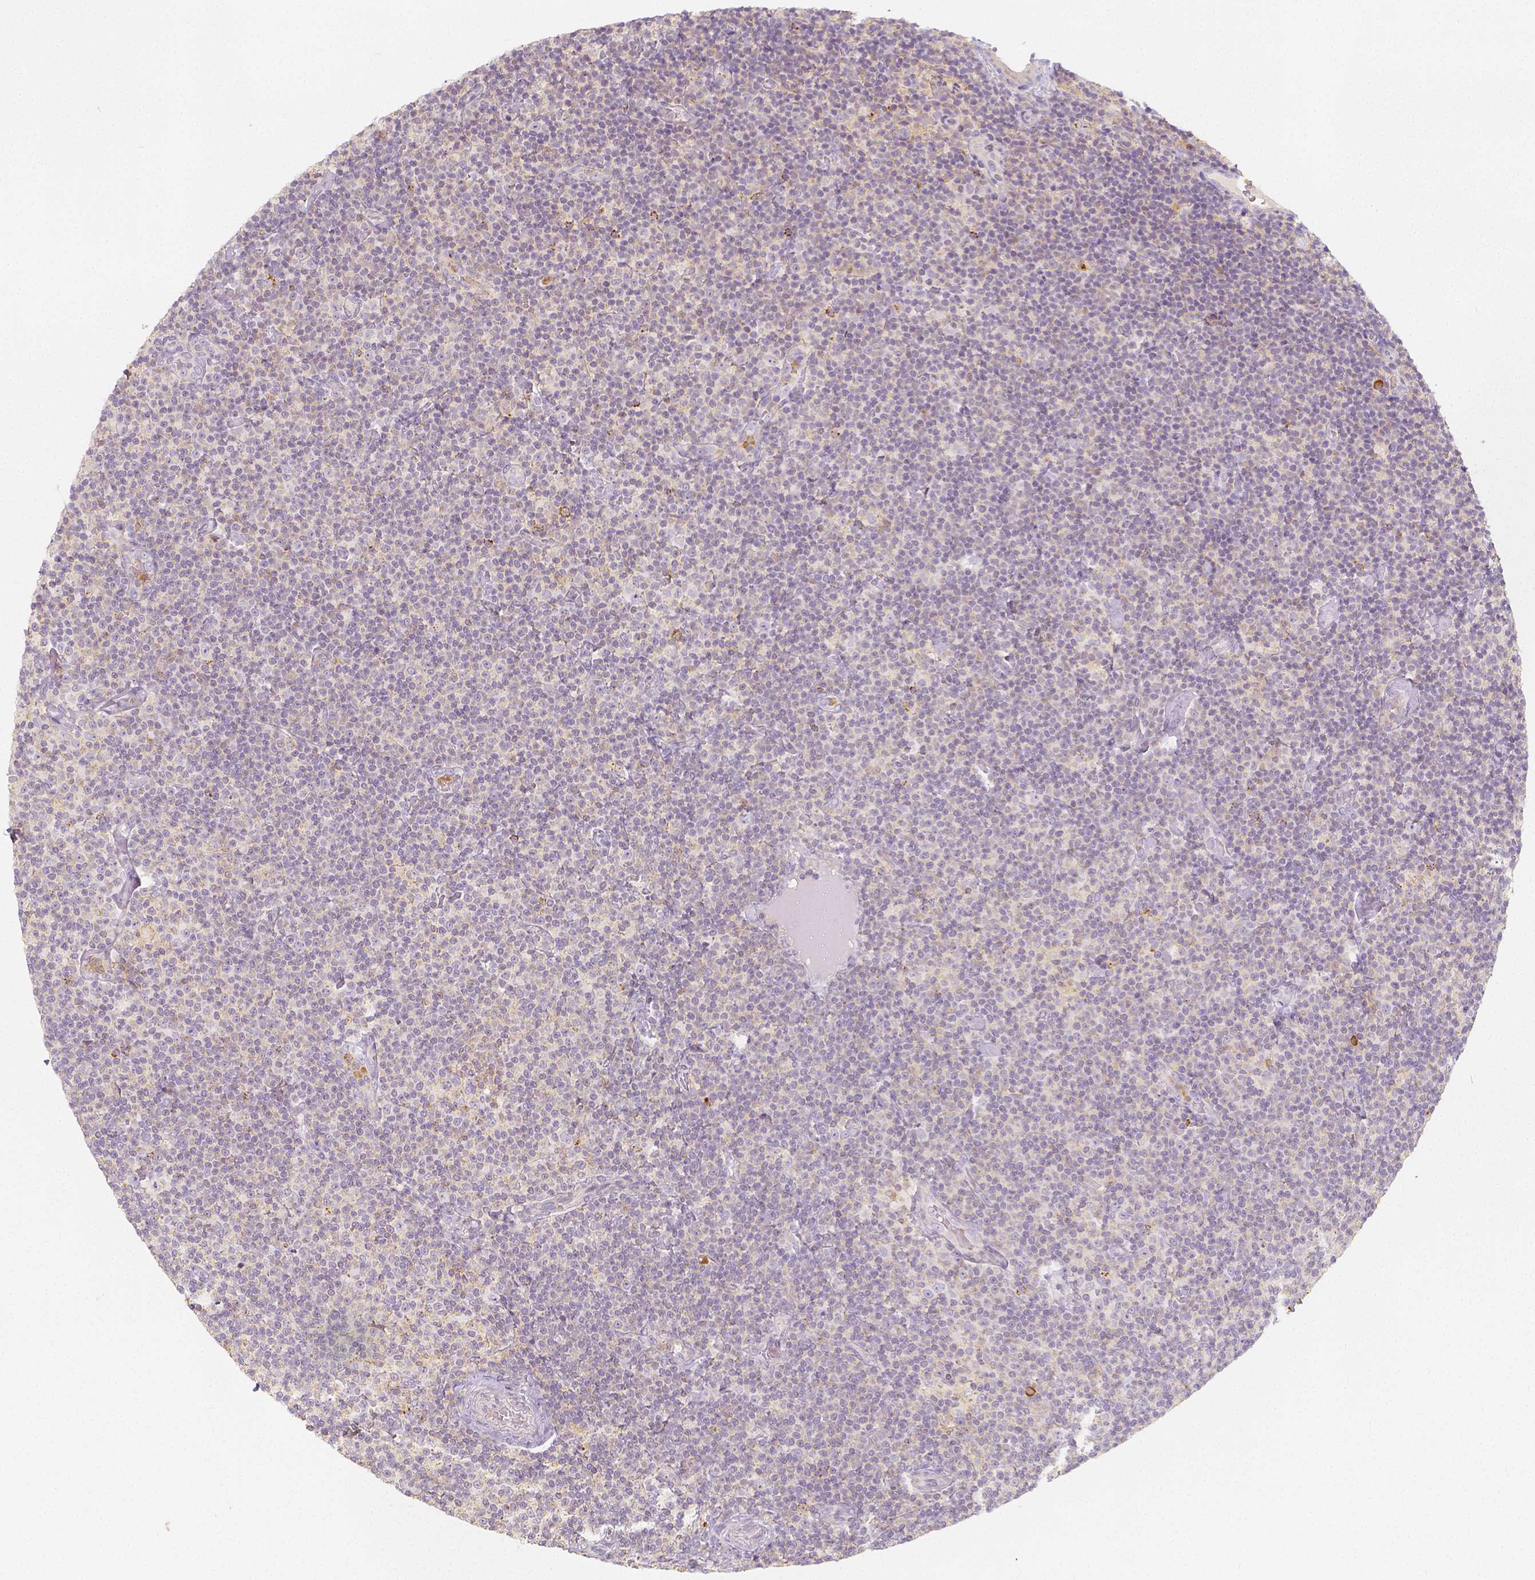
{"staining": {"intensity": "negative", "quantity": "none", "location": "none"}, "tissue": "lymphoma", "cell_type": "Tumor cells", "image_type": "cancer", "snomed": [{"axis": "morphology", "description": "Malignant lymphoma, non-Hodgkin's type, Low grade"}, {"axis": "topography", "description": "Lymph node"}], "caption": "This photomicrograph is of malignant lymphoma, non-Hodgkin's type (low-grade) stained with immunohistochemistry to label a protein in brown with the nuclei are counter-stained blue. There is no expression in tumor cells.", "gene": "PTPRJ", "patient": {"sex": "male", "age": 81}}